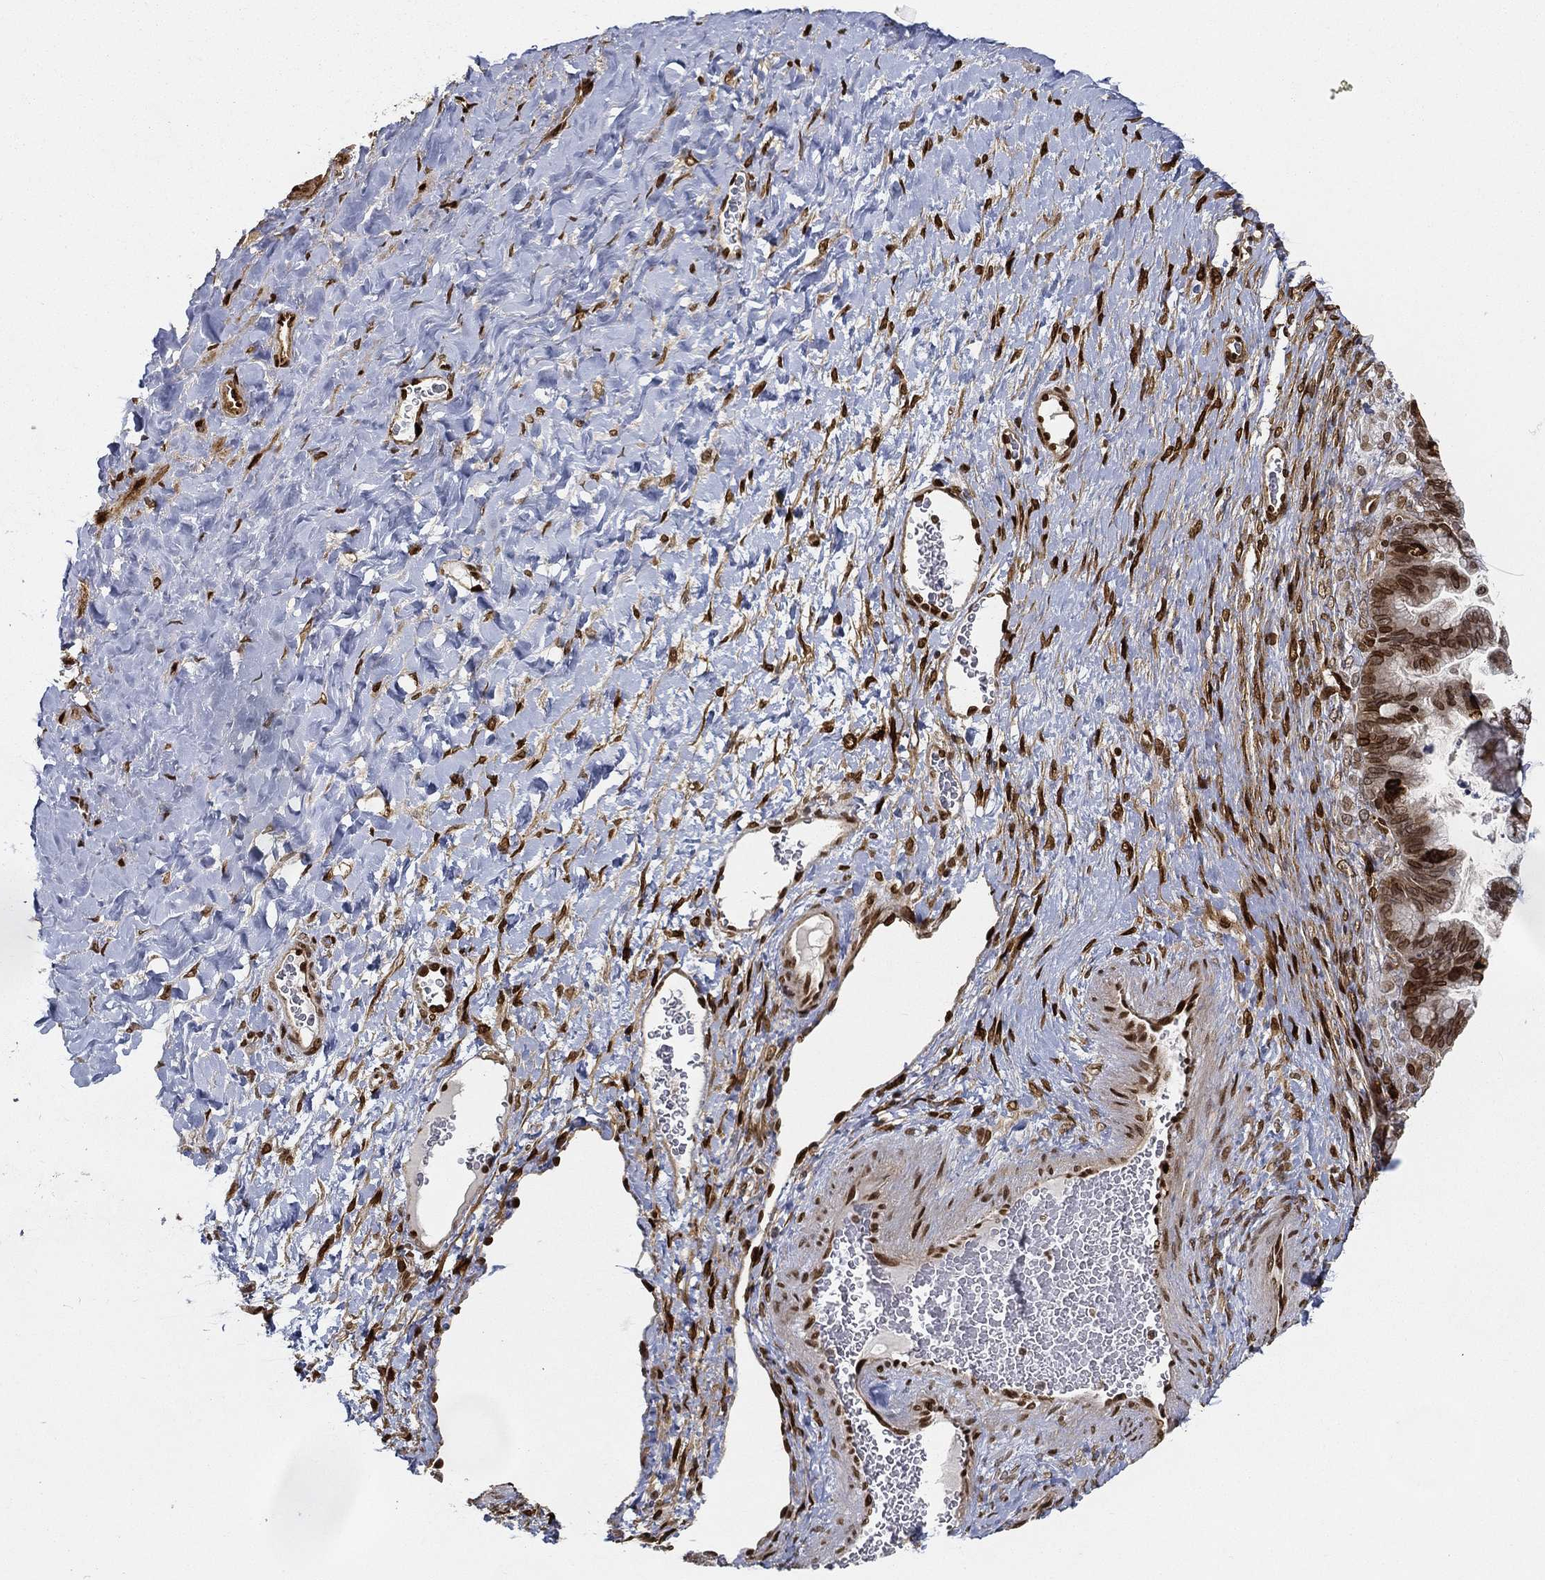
{"staining": {"intensity": "moderate", "quantity": ">75%", "location": "nuclear"}, "tissue": "ovarian cancer", "cell_type": "Tumor cells", "image_type": "cancer", "snomed": [{"axis": "morphology", "description": "Cystadenocarcinoma, mucinous, NOS"}, {"axis": "topography", "description": "Ovary"}], "caption": "The photomicrograph shows a brown stain indicating the presence of a protein in the nuclear of tumor cells in ovarian cancer.", "gene": "LMNB1", "patient": {"sex": "female", "age": 67}}